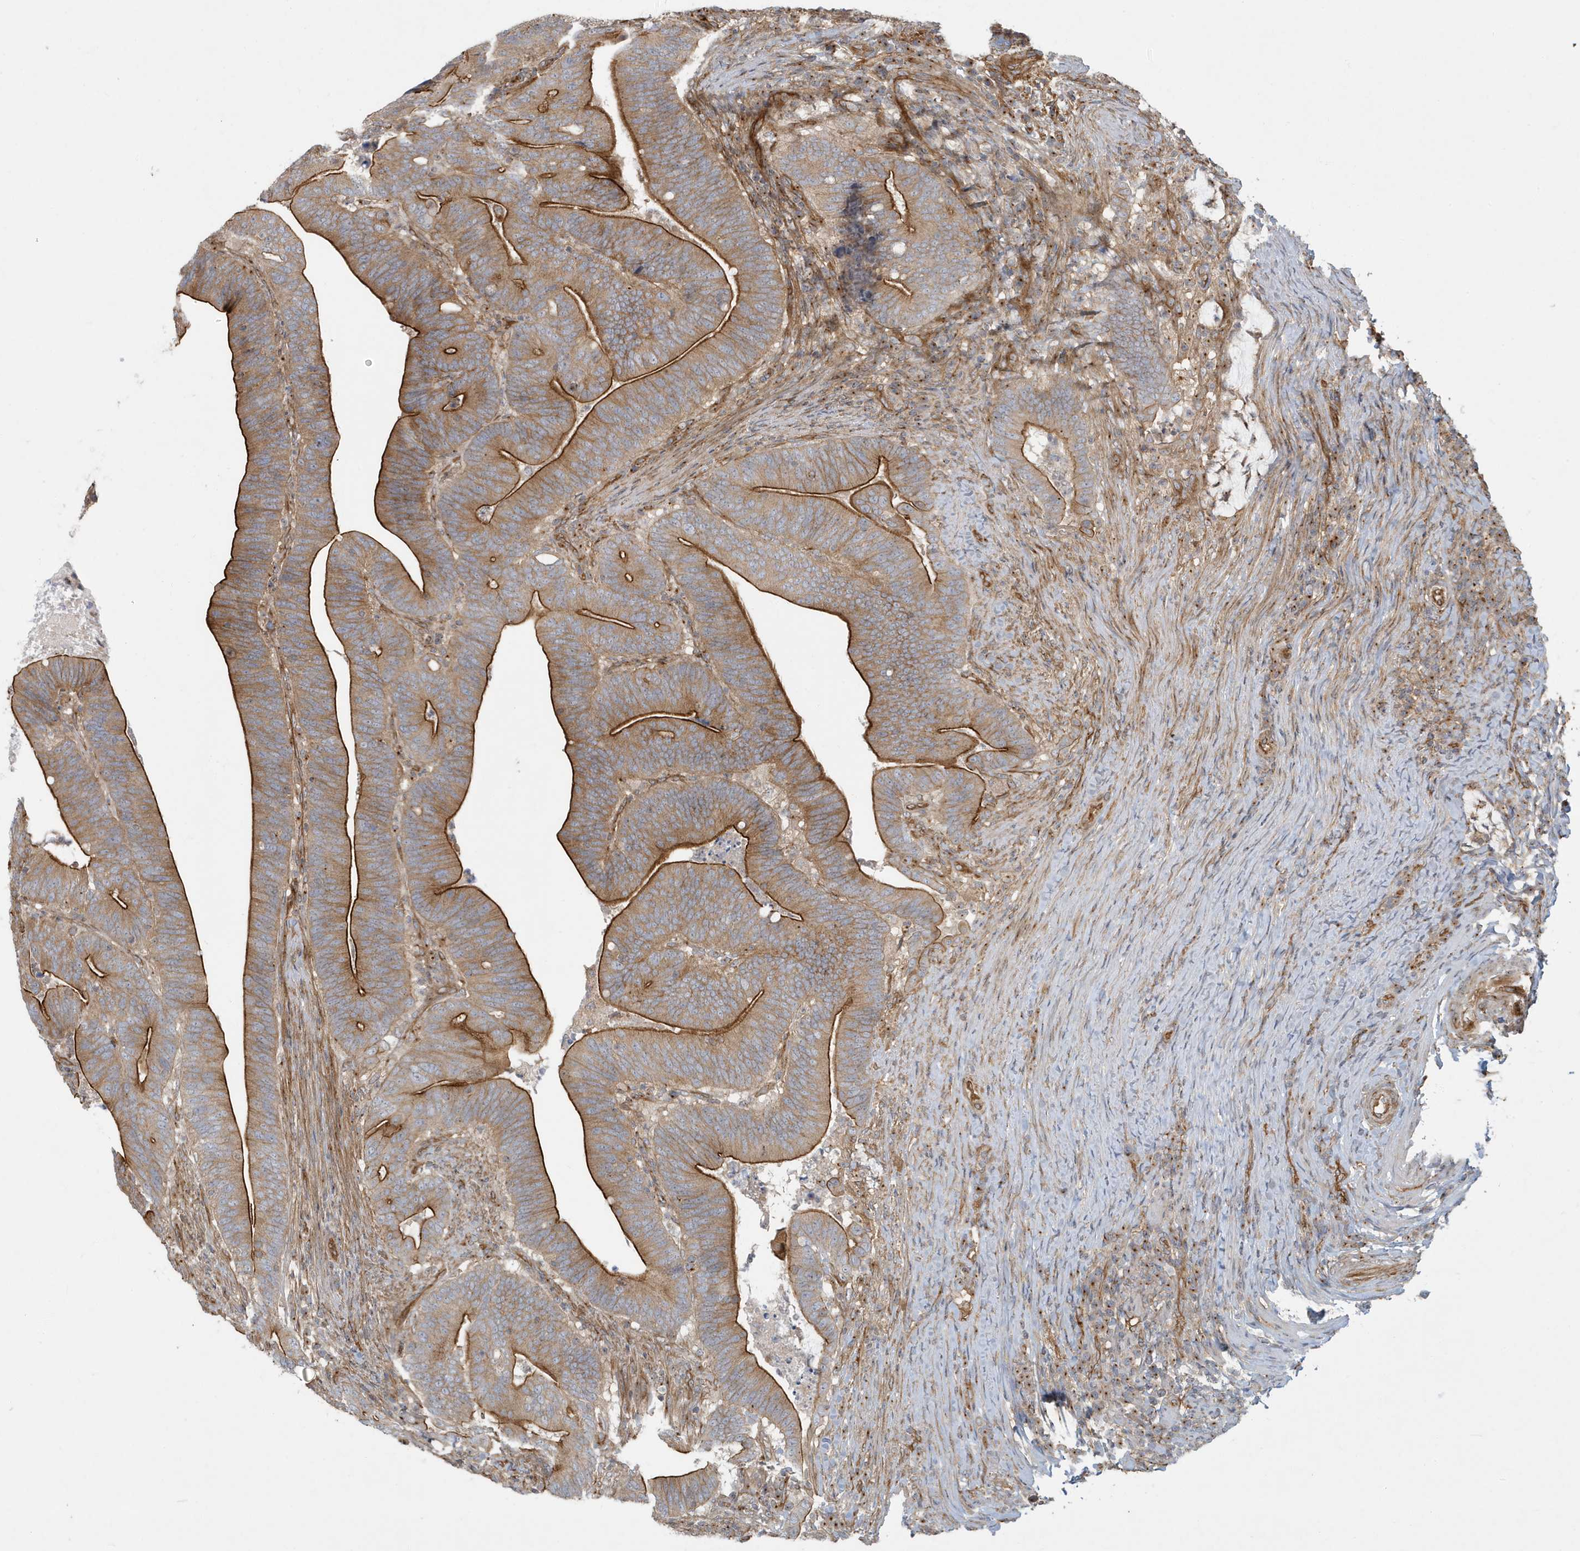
{"staining": {"intensity": "strong", "quantity": ">75%", "location": "cytoplasmic/membranous"}, "tissue": "colorectal cancer", "cell_type": "Tumor cells", "image_type": "cancer", "snomed": [{"axis": "morphology", "description": "Adenocarcinoma, NOS"}, {"axis": "topography", "description": "Colon"}], "caption": "A brown stain shows strong cytoplasmic/membranous staining of a protein in colorectal cancer (adenocarcinoma) tumor cells. The staining is performed using DAB (3,3'-diaminobenzidine) brown chromogen to label protein expression. The nuclei are counter-stained blue using hematoxylin.", "gene": "ATP23", "patient": {"sex": "female", "age": 66}}